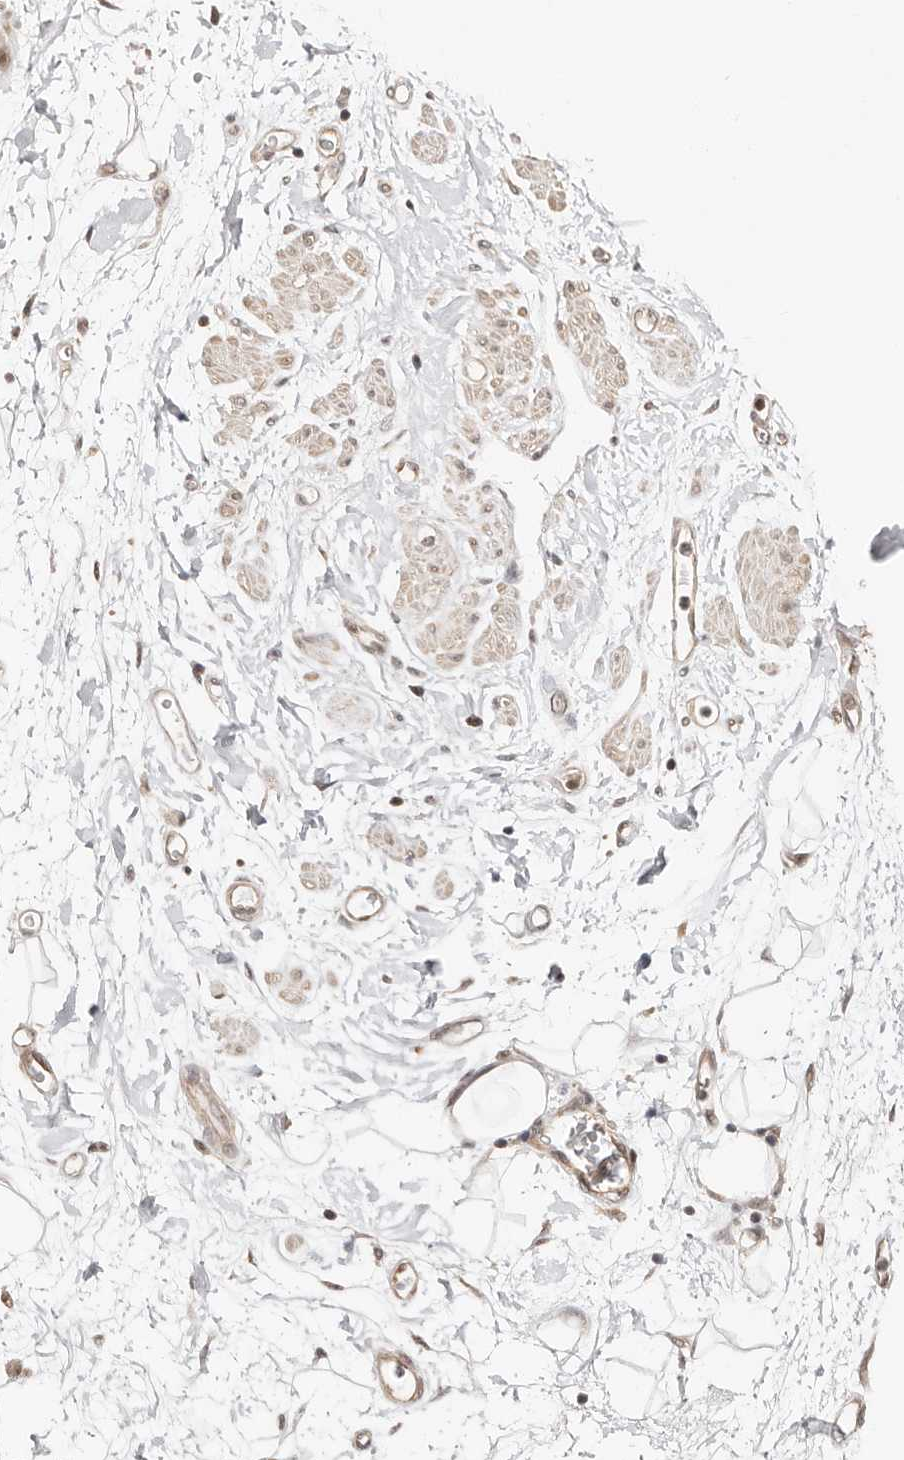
{"staining": {"intensity": "negative", "quantity": "none", "location": "none"}, "tissue": "adipose tissue", "cell_type": "Adipocytes", "image_type": "normal", "snomed": [{"axis": "morphology", "description": "Normal tissue, NOS"}, {"axis": "morphology", "description": "Adenocarcinoma, NOS"}, {"axis": "topography", "description": "Pancreas"}, {"axis": "topography", "description": "Peripheral nerve tissue"}], "caption": "Photomicrograph shows no significant protein expression in adipocytes of benign adipose tissue.", "gene": "CTNNBL1", "patient": {"sex": "male", "age": 59}}